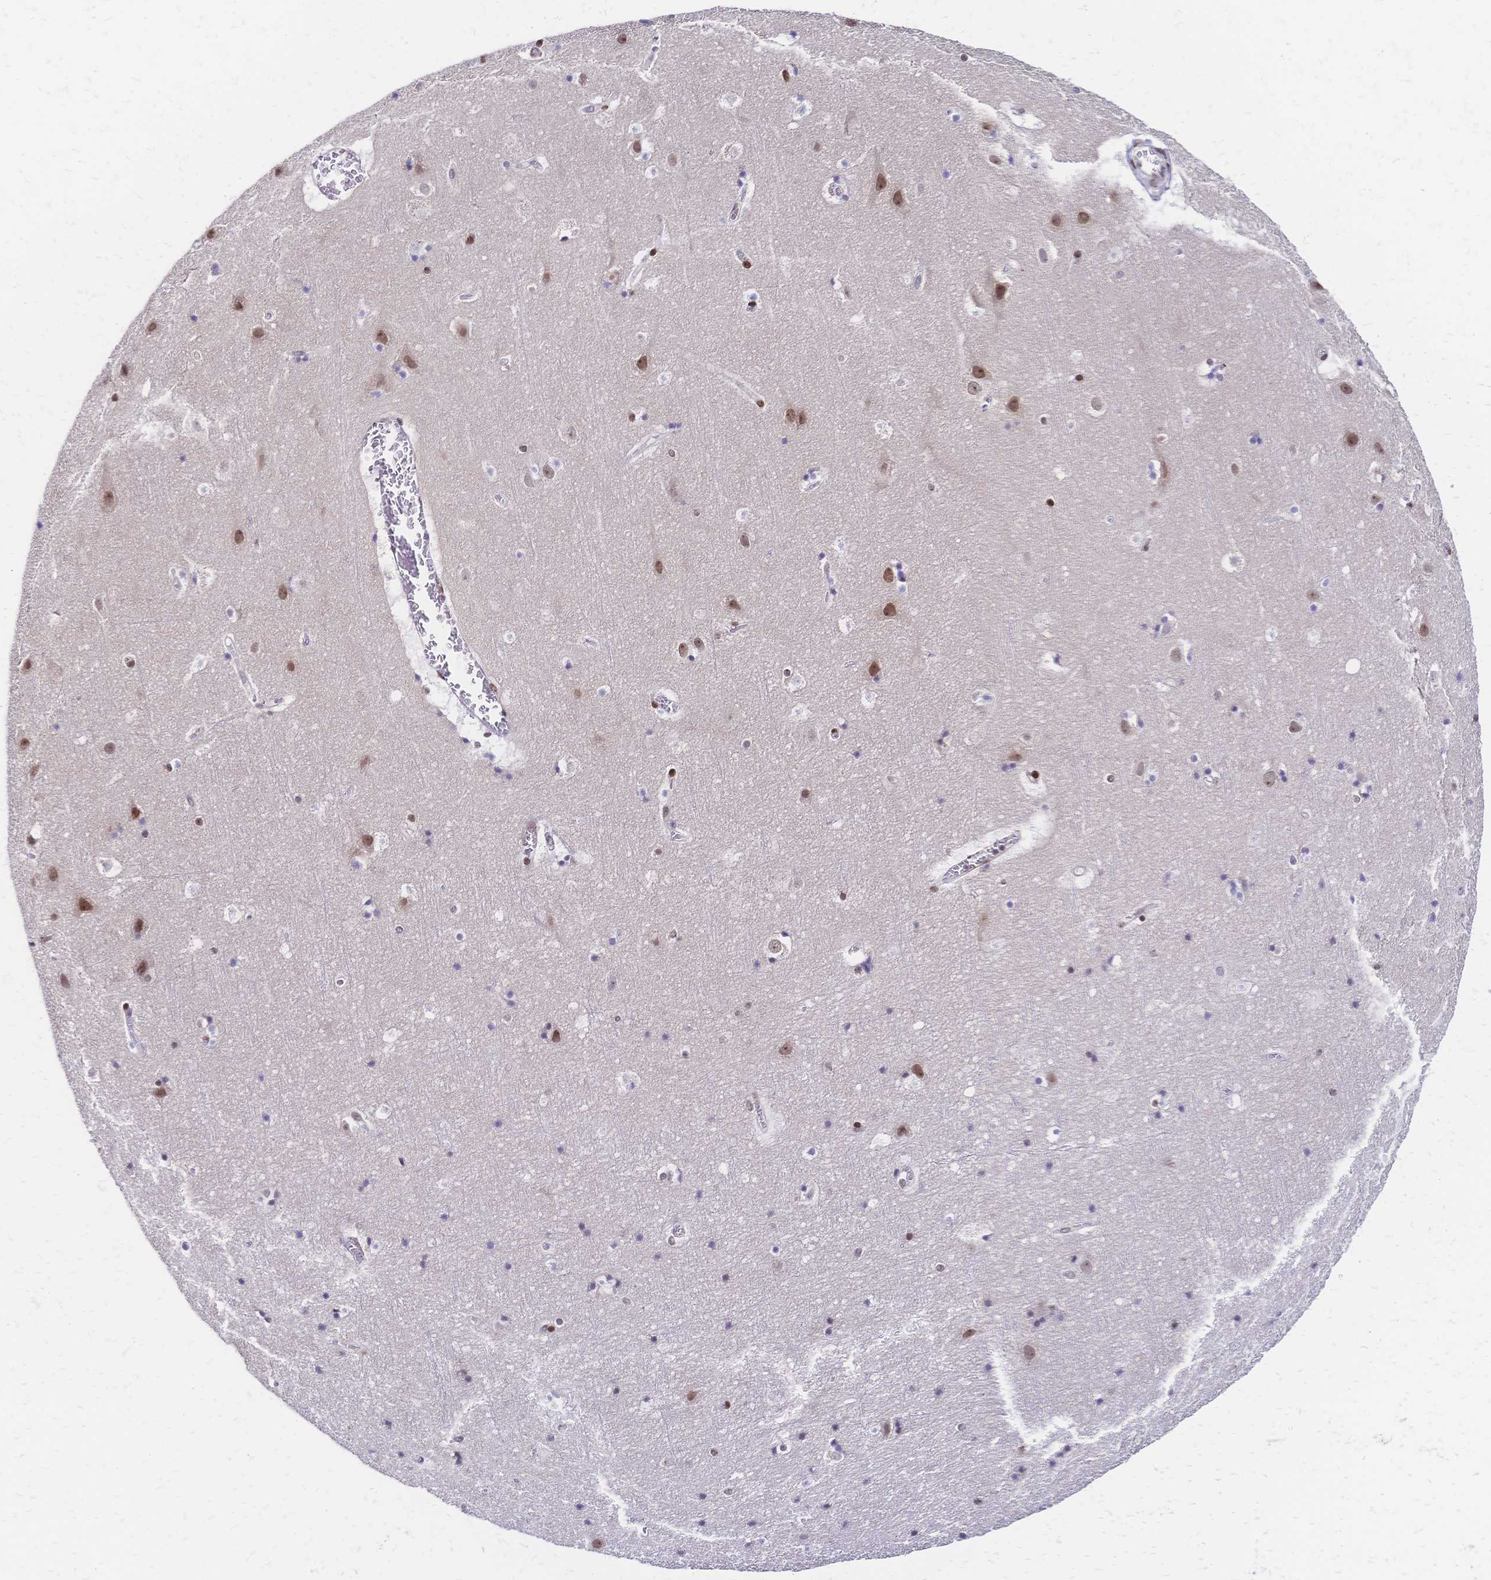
{"staining": {"intensity": "negative", "quantity": "none", "location": "none"}, "tissue": "cerebral cortex", "cell_type": "Endothelial cells", "image_type": "normal", "snomed": [{"axis": "morphology", "description": "Normal tissue, NOS"}, {"axis": "topography", "description": "Cerebral cortex"}], "caption": "Immunohistochemical staining of benign human cerebral cortex reveals no significant positivity in endothelial cells.", "gene": "CBX7", "patient": {"sex": "female", "age": 42}}